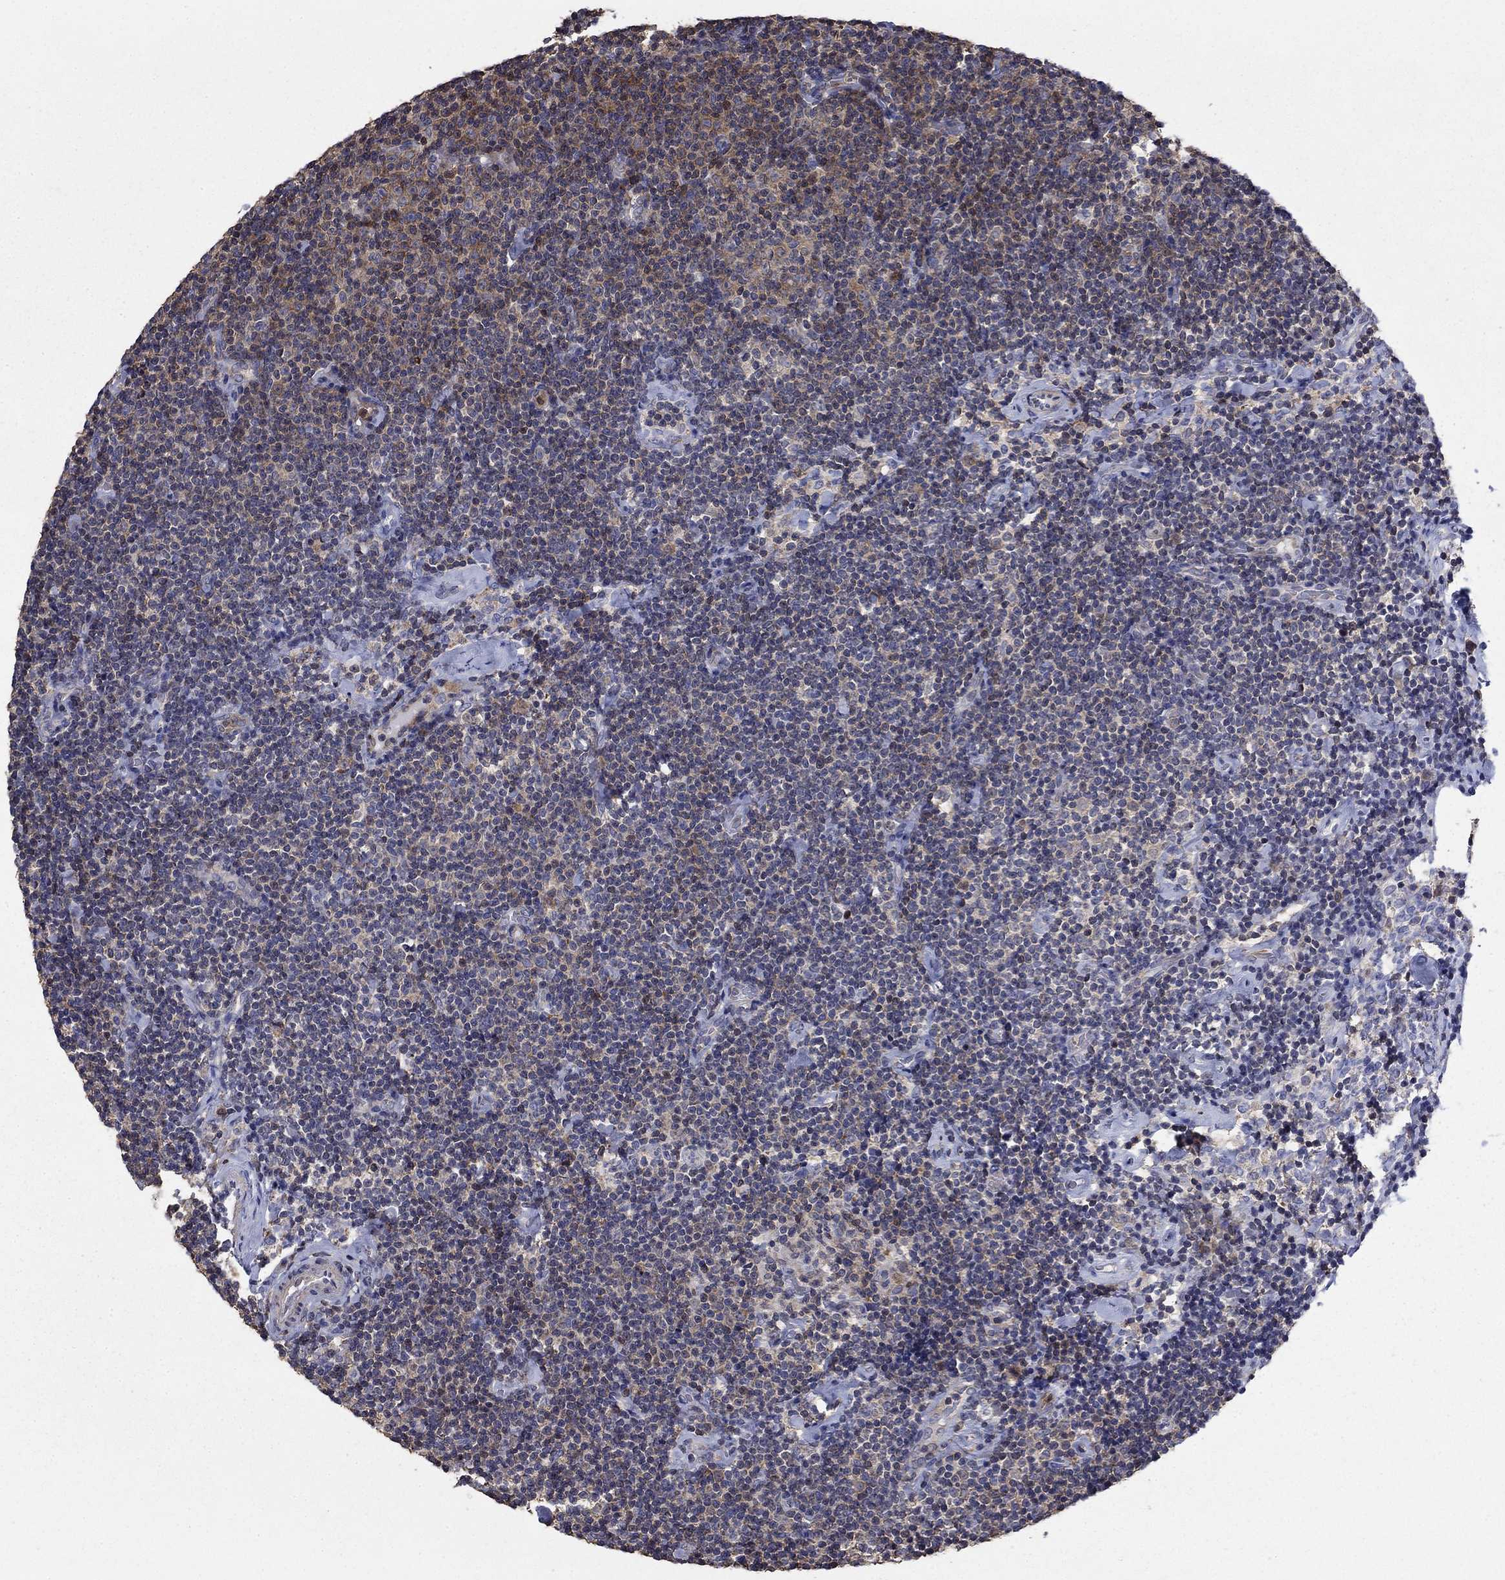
{"staining": {"intensity": "negative", "quantity": "none", "location": "none"}, "tissue": "lymphoma", "cell_type": "Tumor cells", "image_type": "cancer", "snomed": [{"axis": "morphology", "description": "Malignant lymphoma, non-Hodgkin's type, Low grade"}, {"axis": "topography", "description": "Lymph node"}], "caption": "DAB immunohistochemical staining of human low-grade malignant lymphoma, non-Hodgkin's type shows no significant staining in tumor cells. The staining is performed using DAB brown chromogen with nuclei counter-stained in using hematoxylin.", "gene": "DVL1", "patient": {"sex": "male", "age": 81}}